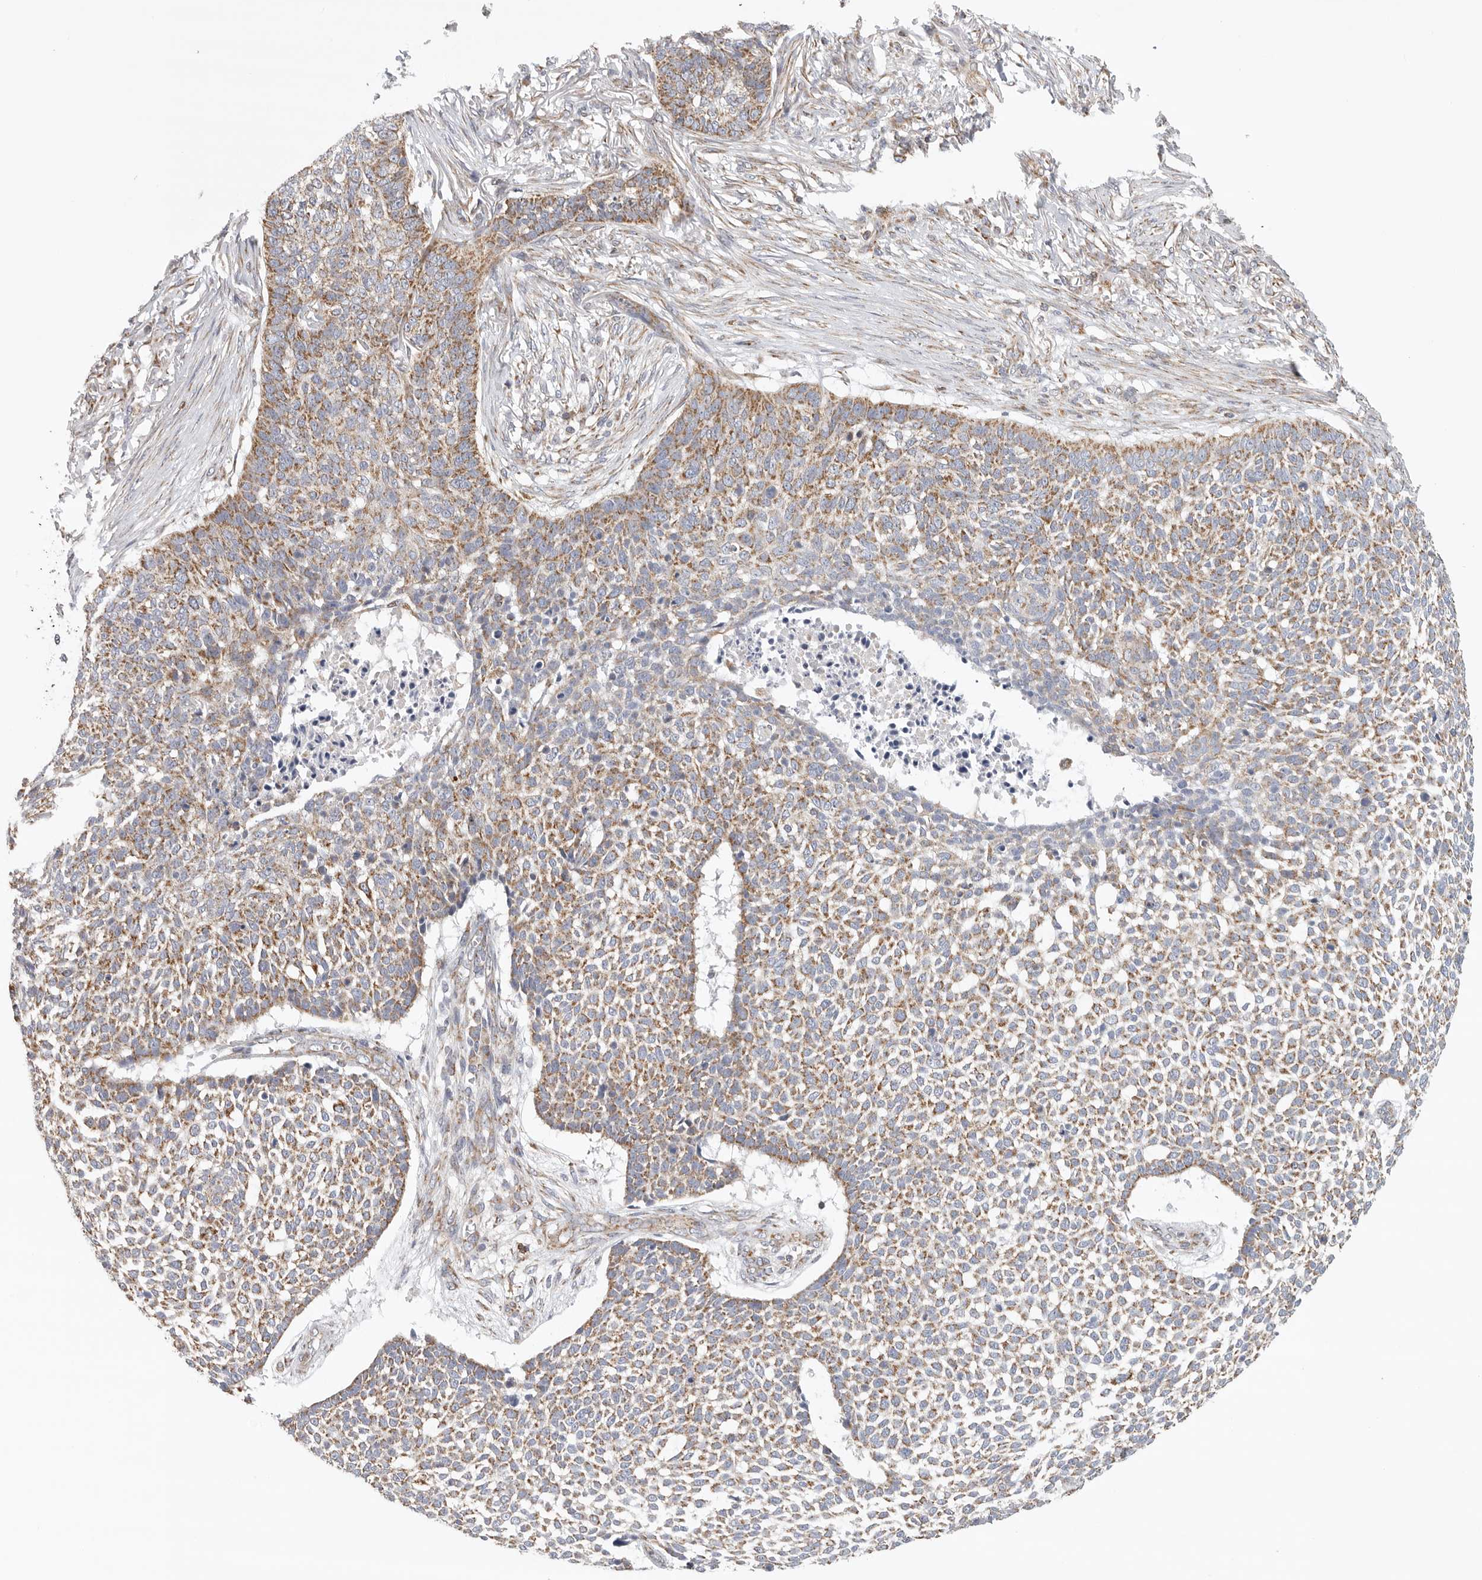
{"staining": {"intensity": "moderate", "quantity": ">75%", "location": "cytoplasmic/membranous"}, "tissue": "skin cancer", "cell_type": "Tumor cells", "image_type": "cancer", "snomed": [{"axis": "morphology", "description": "Basal cell carcinoma"}, {"axis": "topography", "description": "Skin"}], "caption": "Immunohistochemical staining of skin cancer (basal cell carcinoma) shows medium levels of moderate cytoplasmic/membranous expression in about >75% of tumor cells.", "gene": "FKBP8", "patient": {"sex": "male", "age": 85}}